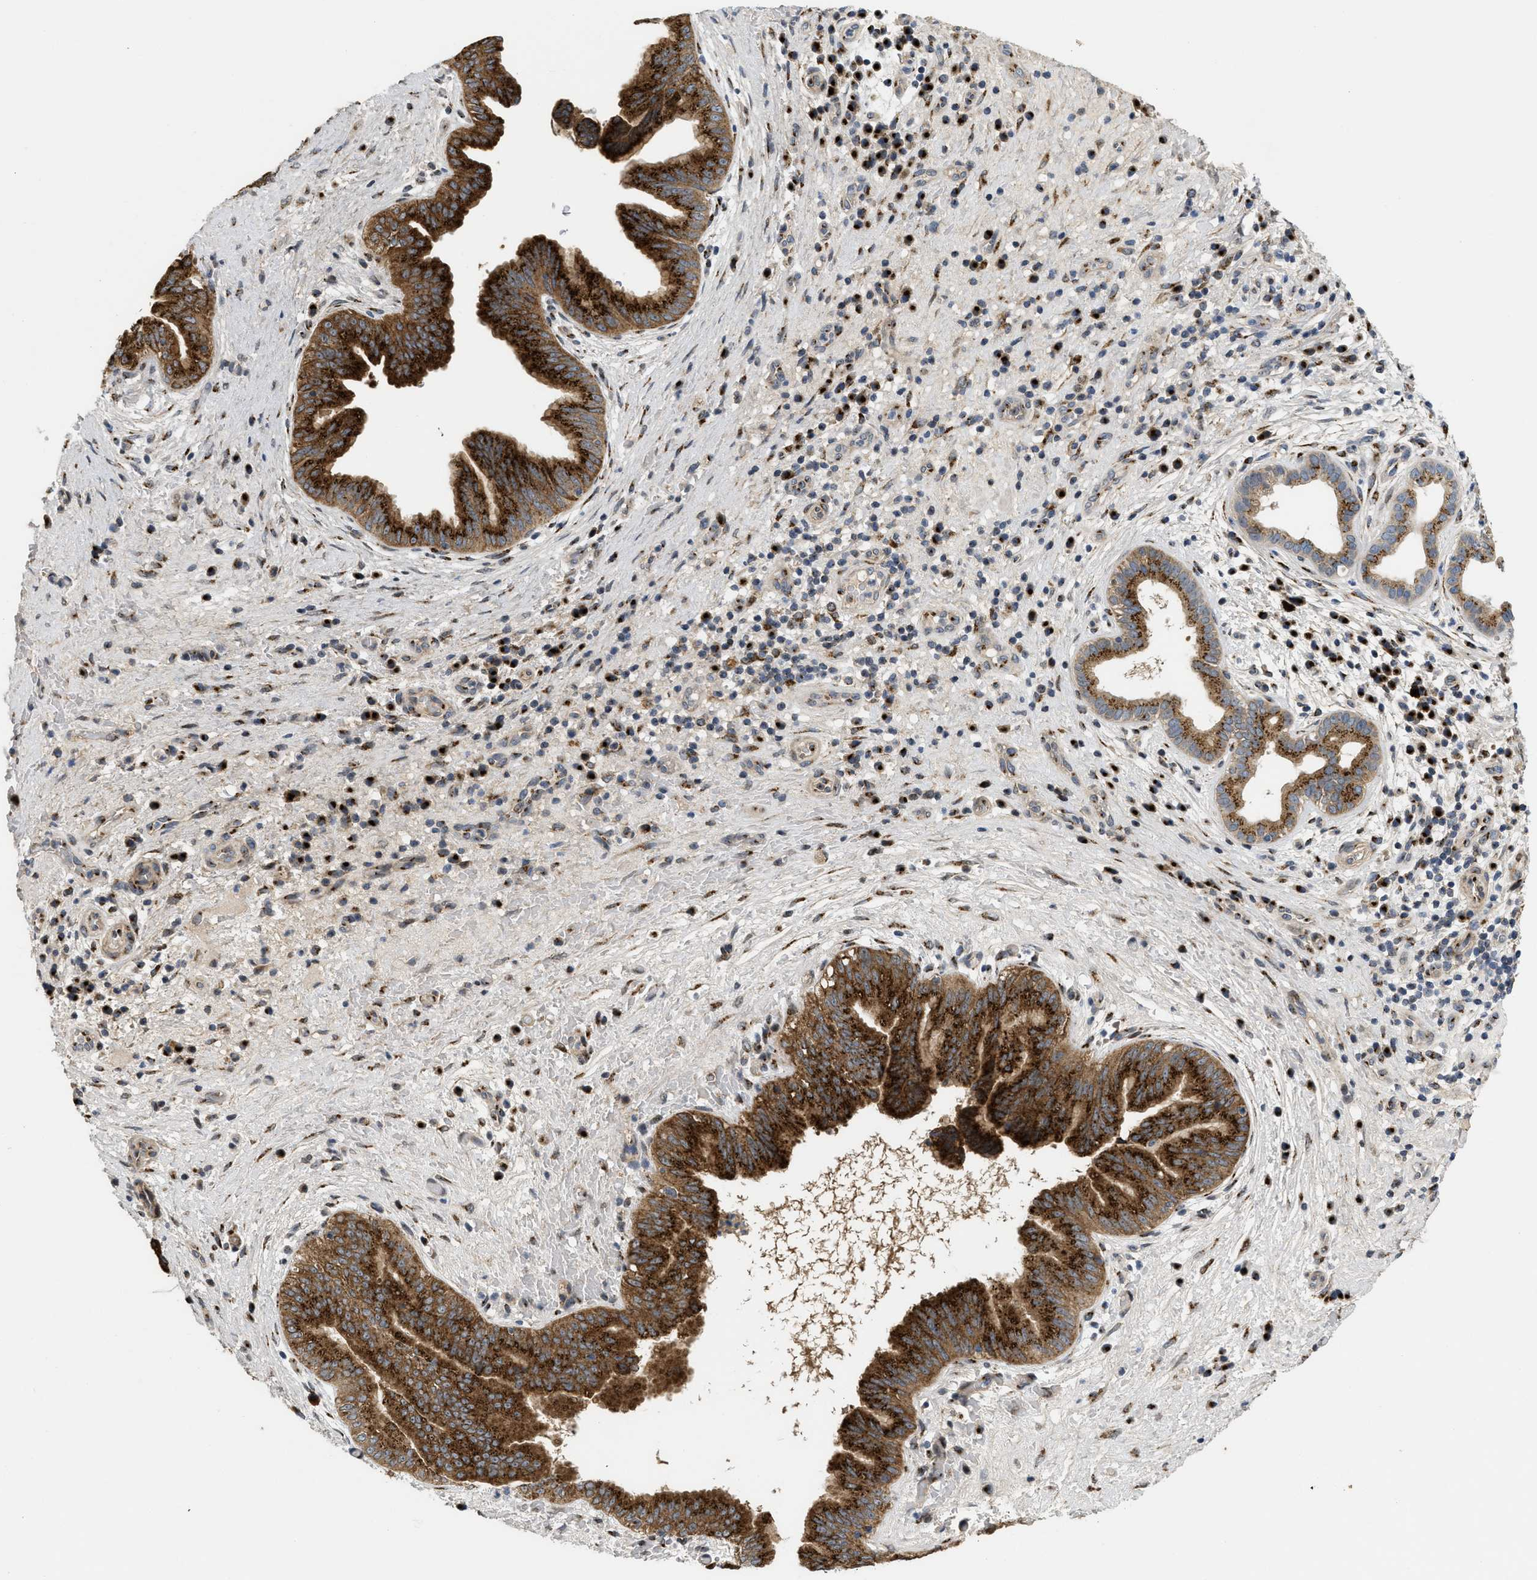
{"staining": {"intensity": "strong", "quantity": "25%-75%", "location": "cytoplasmic/membranous"}, "tissue": "liver cancer", "cell_type": "Tumor cells", "image_type": "cancer", "snomed": [{"axis": "morphology", "description": "Cholangiocarcinoma"}, {"axis": "topography", "description": "Liver"}], "caption": "Liver cholangiocarcinoma tissue shows strong cytoplasmic/membranous positivity in approximately 25%-75% of tumor cells, visualized by immunohistochemistry.", "gene": "ZNF70", "patient": {"sex": "female", "age": 38}}